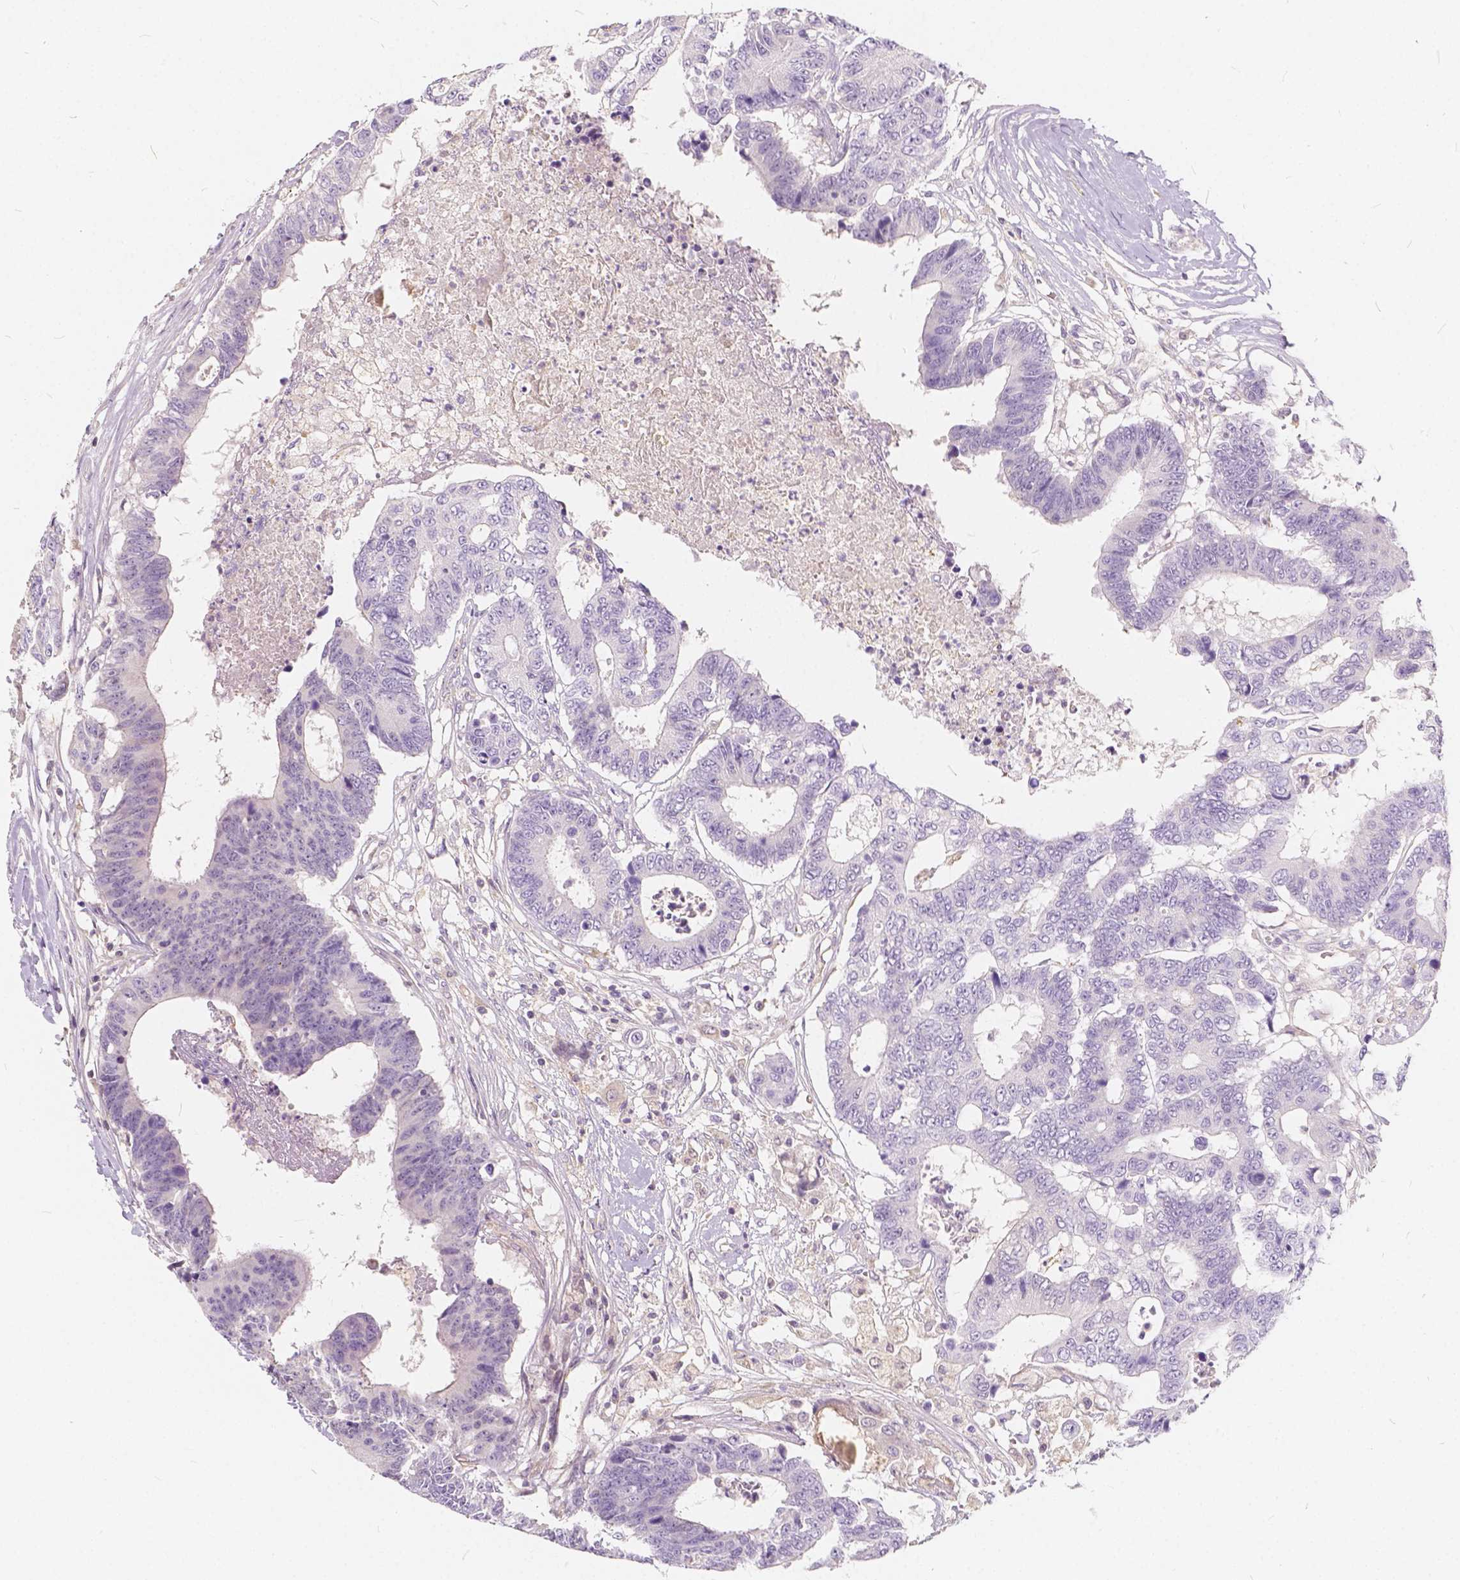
{"staining": {"intensity": "negative", "quantity": "none", "location": "none"}, "tissue": "colorectal cancer", "cell_type": "Tumor cells", "image_type": "cancer", "snomed": [{"axis": "morphology", "description": "Adenocarcinoma, NOS"}, {"axis": "topography", "description": "Colon"}], "caption": "Tumor cells are negative for brown protein staining in colorectal adenocarcinoma.", "gene": "KIAA0513", "patient": {"sex": "female", "age": 48}}